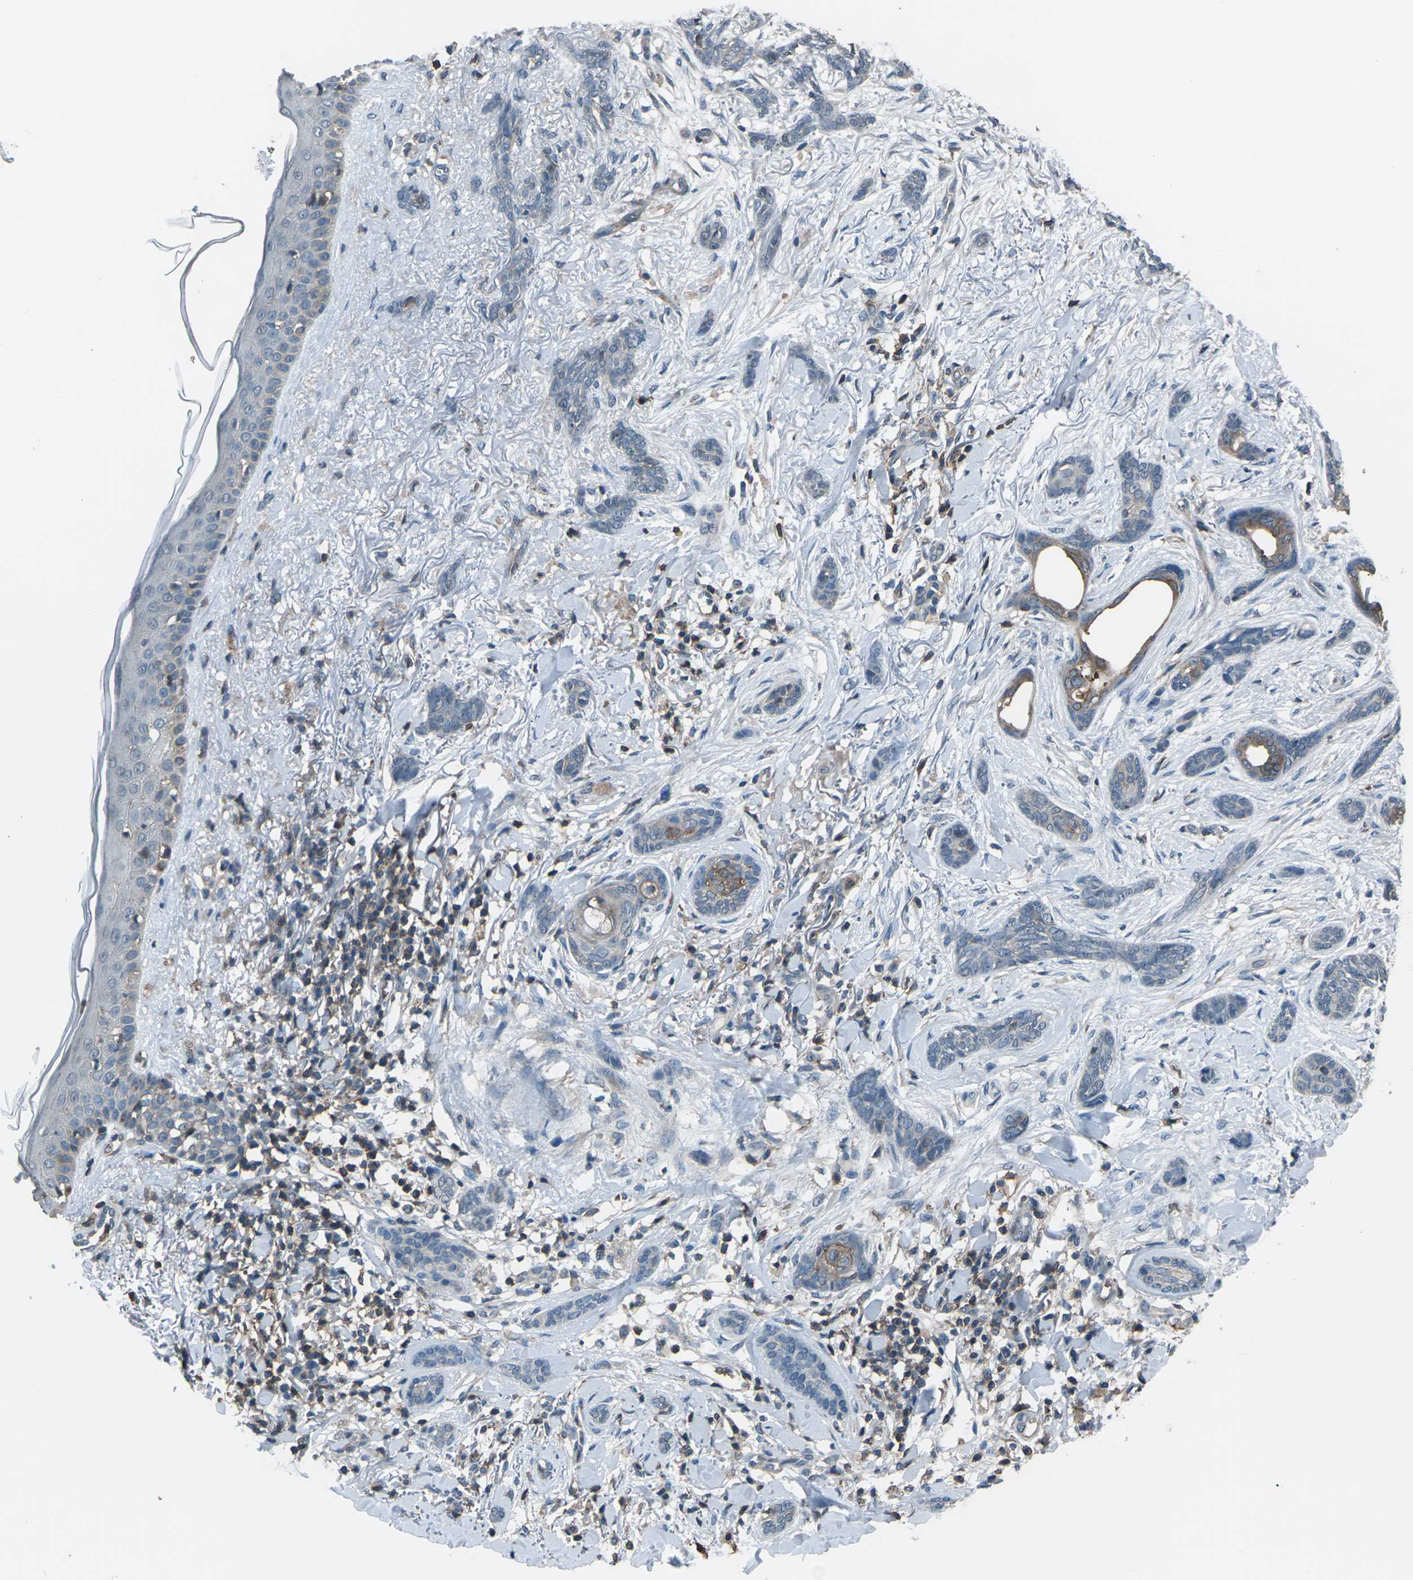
{"staining": {"intensity": "moderate", "quantity": "<25%", "location": "cytoplasmic/membranous"}, "tissue": "skin cancer", "cell_type": "Tumor cells", "image_type": "cancer", "snomed": [{"axis": "morphology", "description": "Basal cell carcinoma"}, {"axis": "morphology", "description": "Adnexal tumor, benign"}, {"axis": "topography", "description": "Skin"}], "caption": "Human benign adnexal tumor (skin) stained for a protein (brown) exhibits moderate cytoplasmic/membranous positive expression in about <25% of tumor cells.", "gene": "CMTM4", "patient": {"sex": "female", "age": 42}}